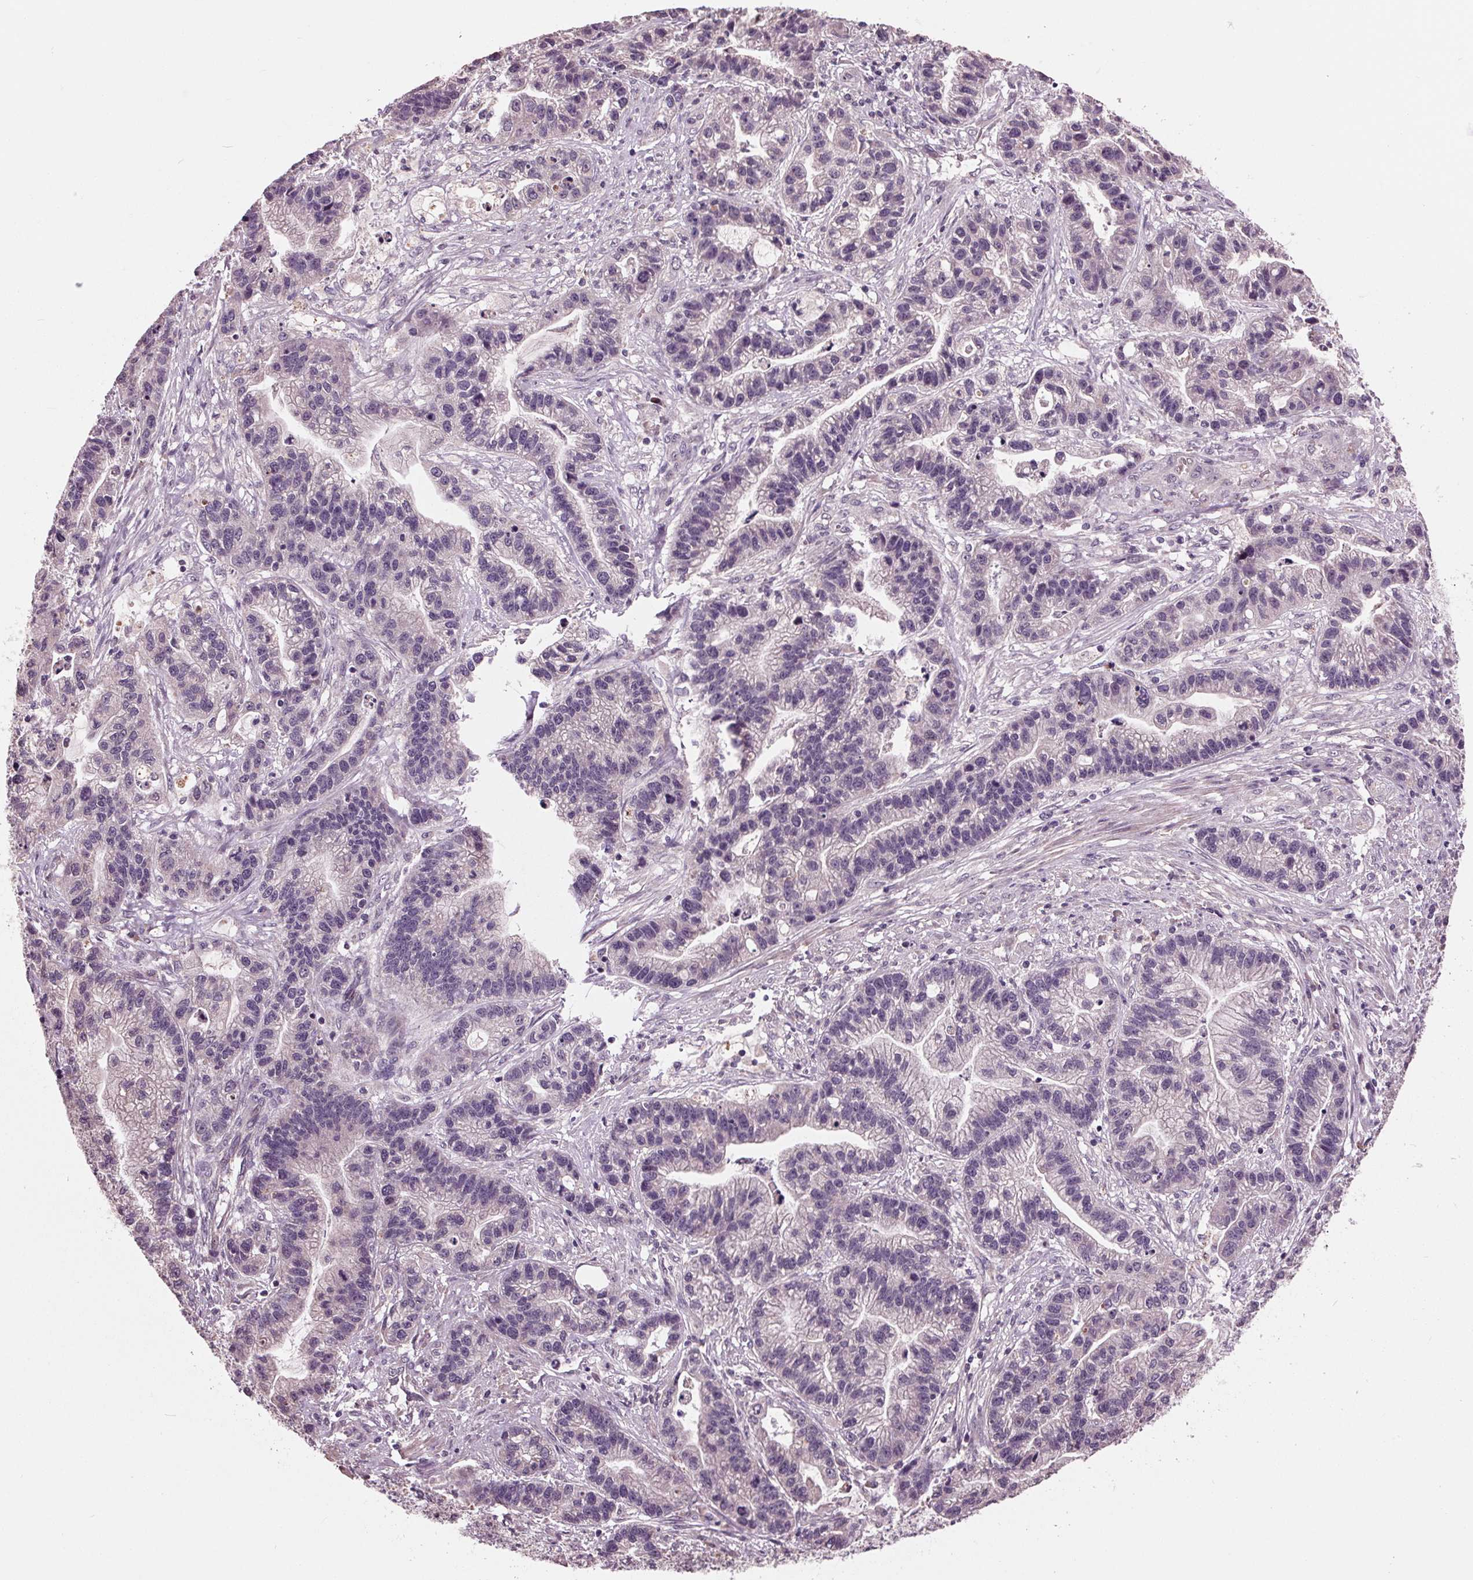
{"staining": {"intensity": "negative", "quantity": "none", "location": "none"}, "tissue": "stomach cancer", "cell_type": "Tumor cells", "image_type": "cancer", "snomed": [{"axis": "morphology", "description": "Adenocarcinoma, NOS"}, {"axis": "topography", "description": "Stomach"}], "caption": "Tumor cells show no significant staining in stomach cancer. (DAB (3,3'-diaminobenzidine) immunohistochemistry (IHC) visualized using brightfield microscopy, high magnification).", "gene": "MAPK8", "patient": {"sex": "male", "age": 83}}